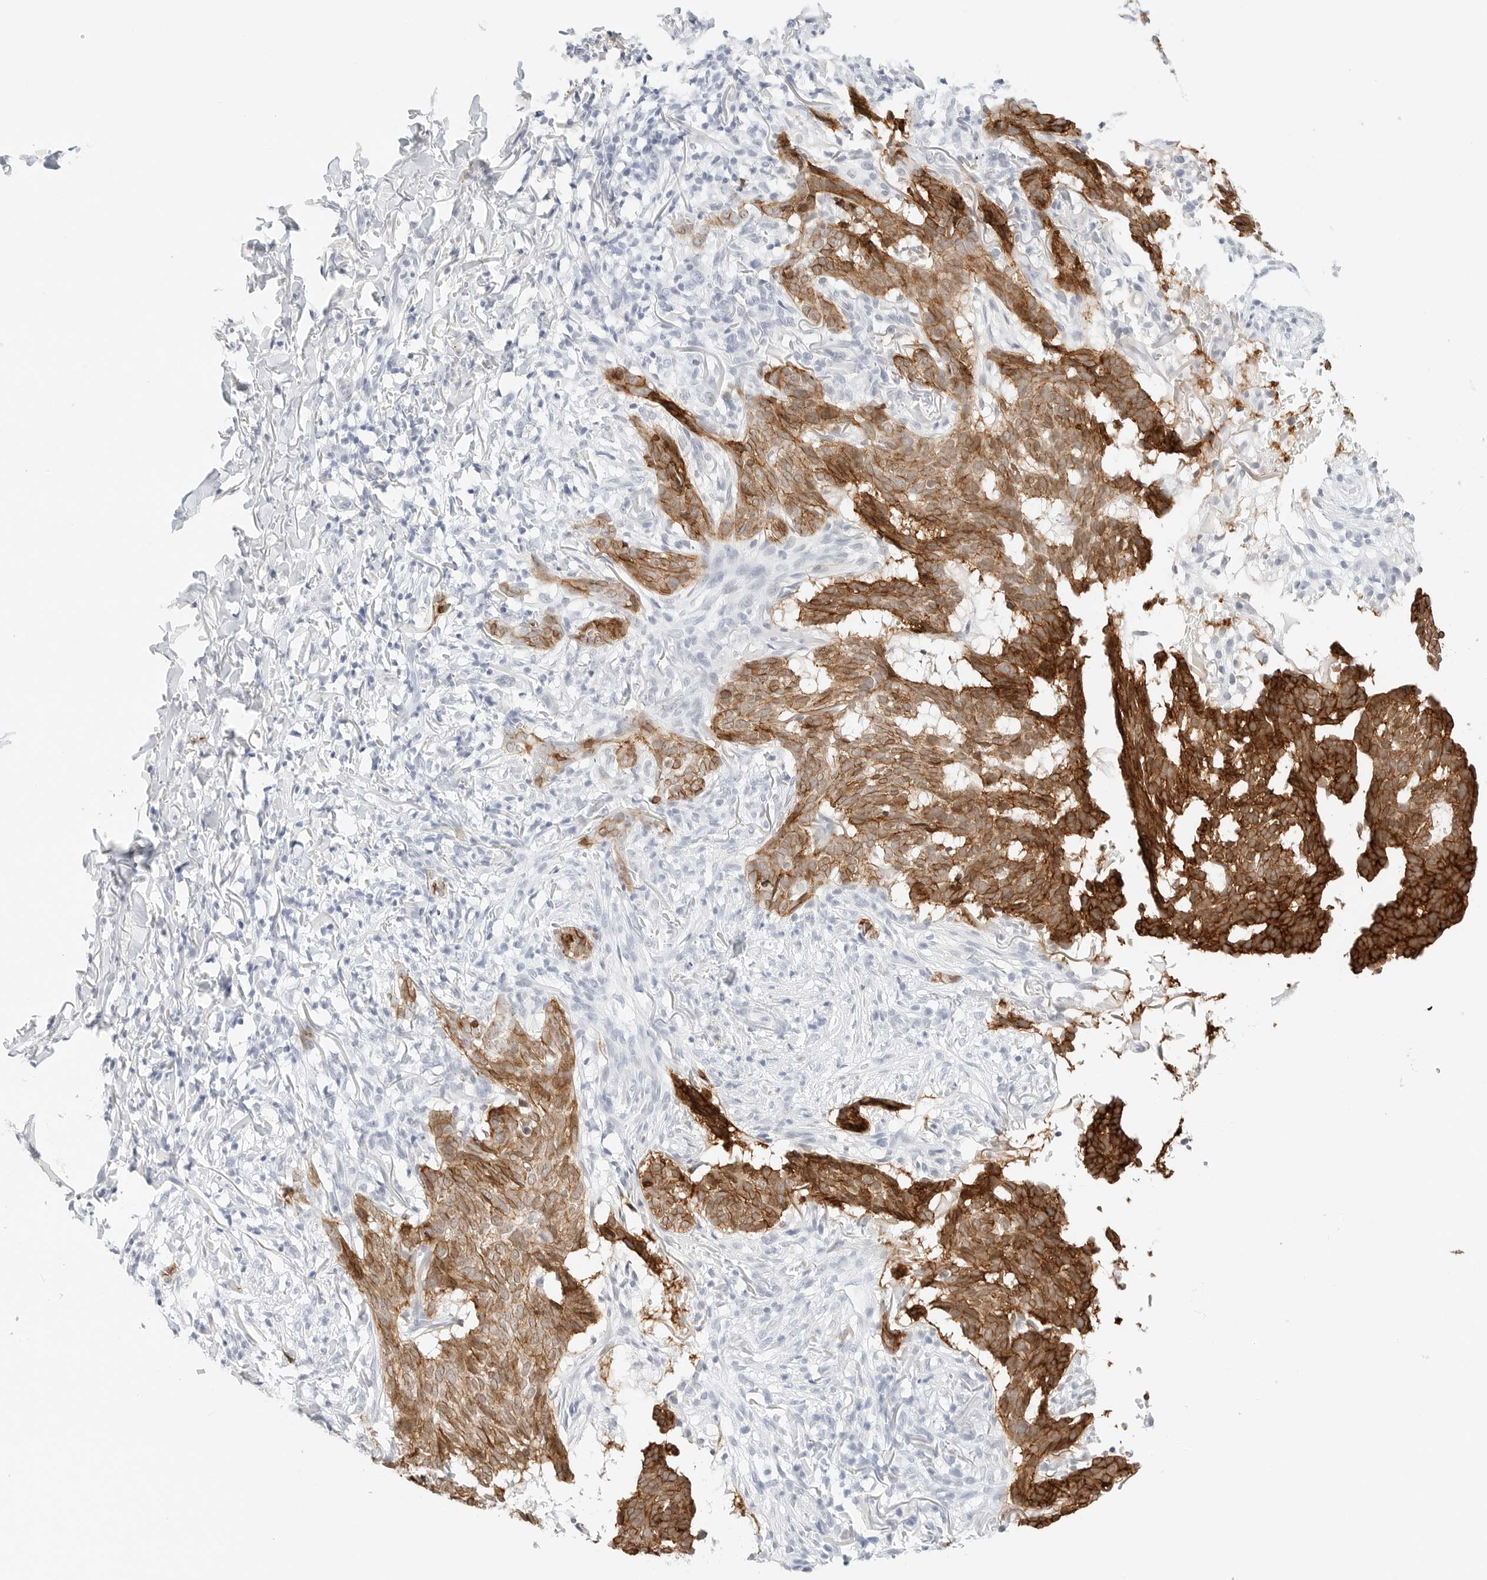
{"staining": {"intensity": "strong", "quantity": ">75%", "location": "cytoplasmic/membranous"}, "tissue": "skin cancer", "cell_type": "Tumor cells", "image_type": "cancer", "snomed": [{"axis": "morphology", "description": "Basal cell carcinoma"}, {"axis": "topography", "description": "Skin"}], "caption": "Skin cancer tissue demonstrates strong cytoplasmic/membranous expression in about >75% of tumor cells", "gene": "CDH1", "patient": {"sex": "male", "age": 85}}